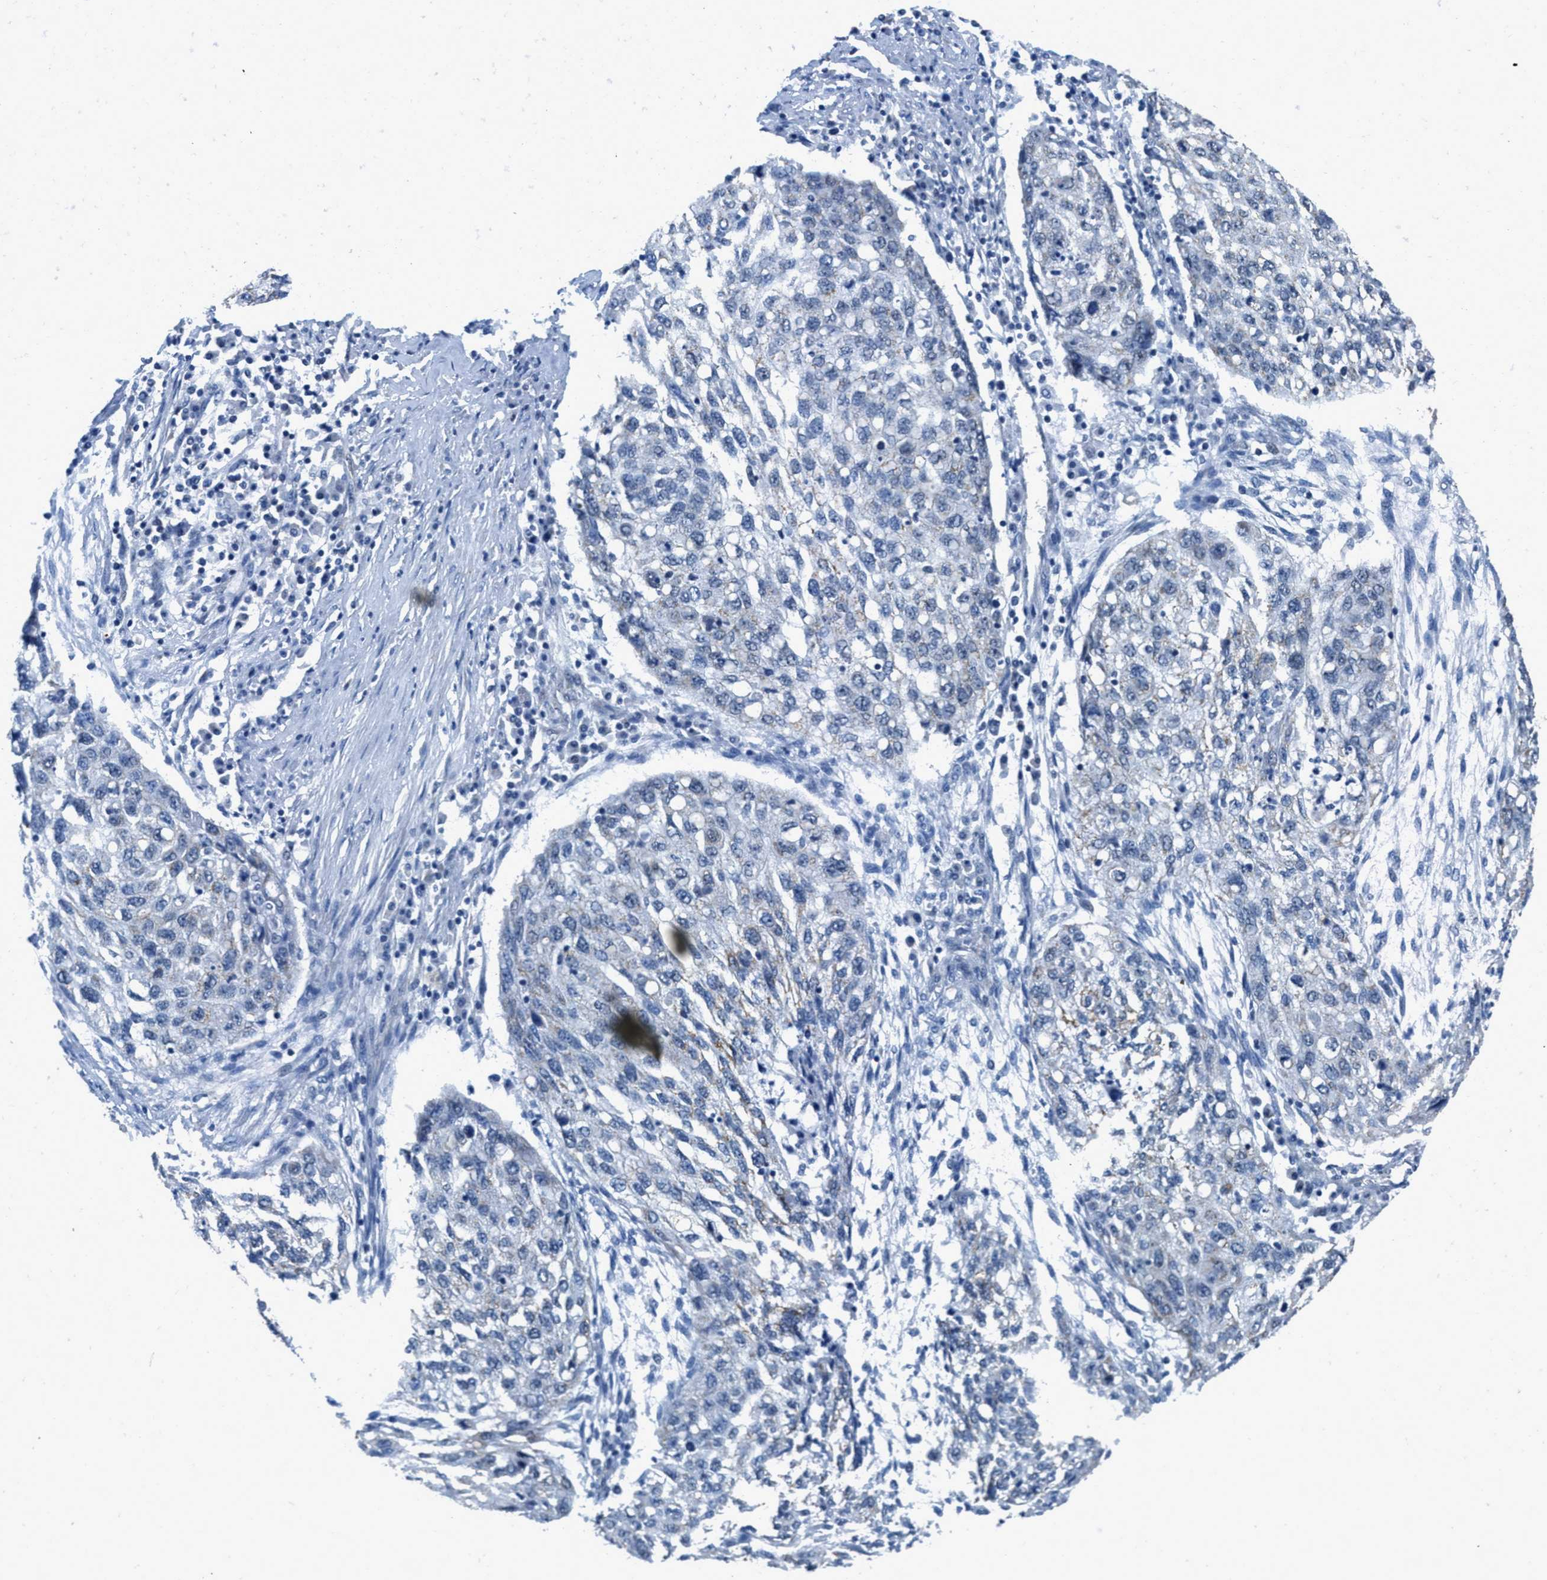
{"staining": {"intensity": "negative", "quantity": "none", "location": "none"}, "tissue": "lung cancer", "cell_type": "Tumor cells", "image_type": "cancer", "snomed": [{"axis": "morphology", "description": "Squamous cell carcinoma, NOS"}, {"axis": "topography", "description": "Lung"}], "caption": "Tumor cells are negative for protein expression in human lung squamous cell carcinoma.", "gene": "TOMM70", "patient": {"sex": "female", "age": 63}}